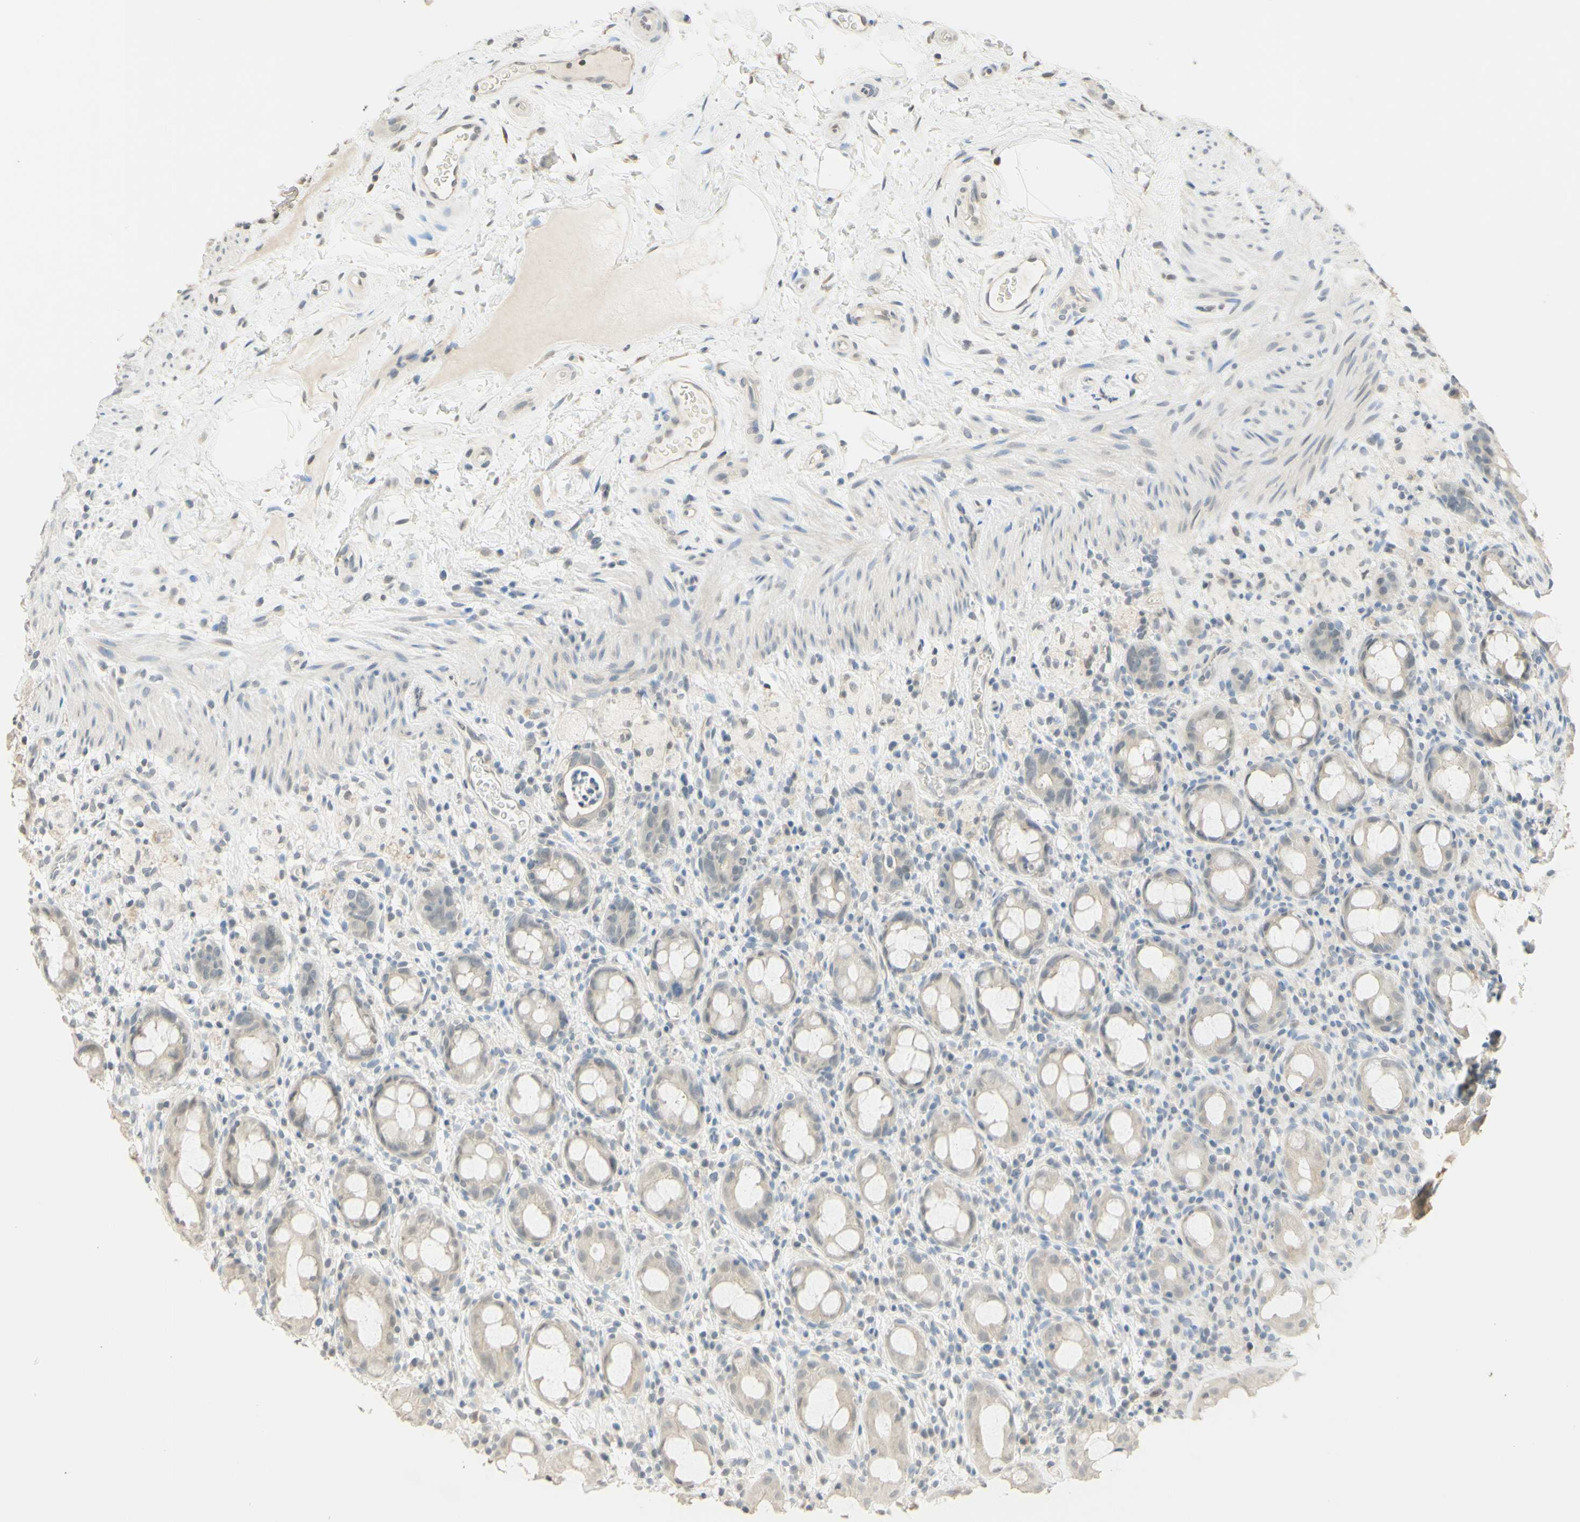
{"staining": {"intensity": "weak", "quantity": "25%-75%", "location": "cytoplasmic/membranous"}, "tissue": "rectum", "cell_type": "Glandular cells", "image_type": "normal", "snomed": [{"axis": "morphology", "description": "Normal tissue, NOS"}, {"axis": "topography", "description": "Rectum"}], "caption": "High-magnification brightfield microscopy of unremarkable rectum stained with DAB (3,3'-diaminobenzidine) (brown) and counterstained with hematoxylin (blue). glandular cells exhibit weak cytoplasmic/membranous staining is appreciated in approximately25%-75% of cells.", "gene": "MAG", "patient": {"sex": "male", "age": 44}}